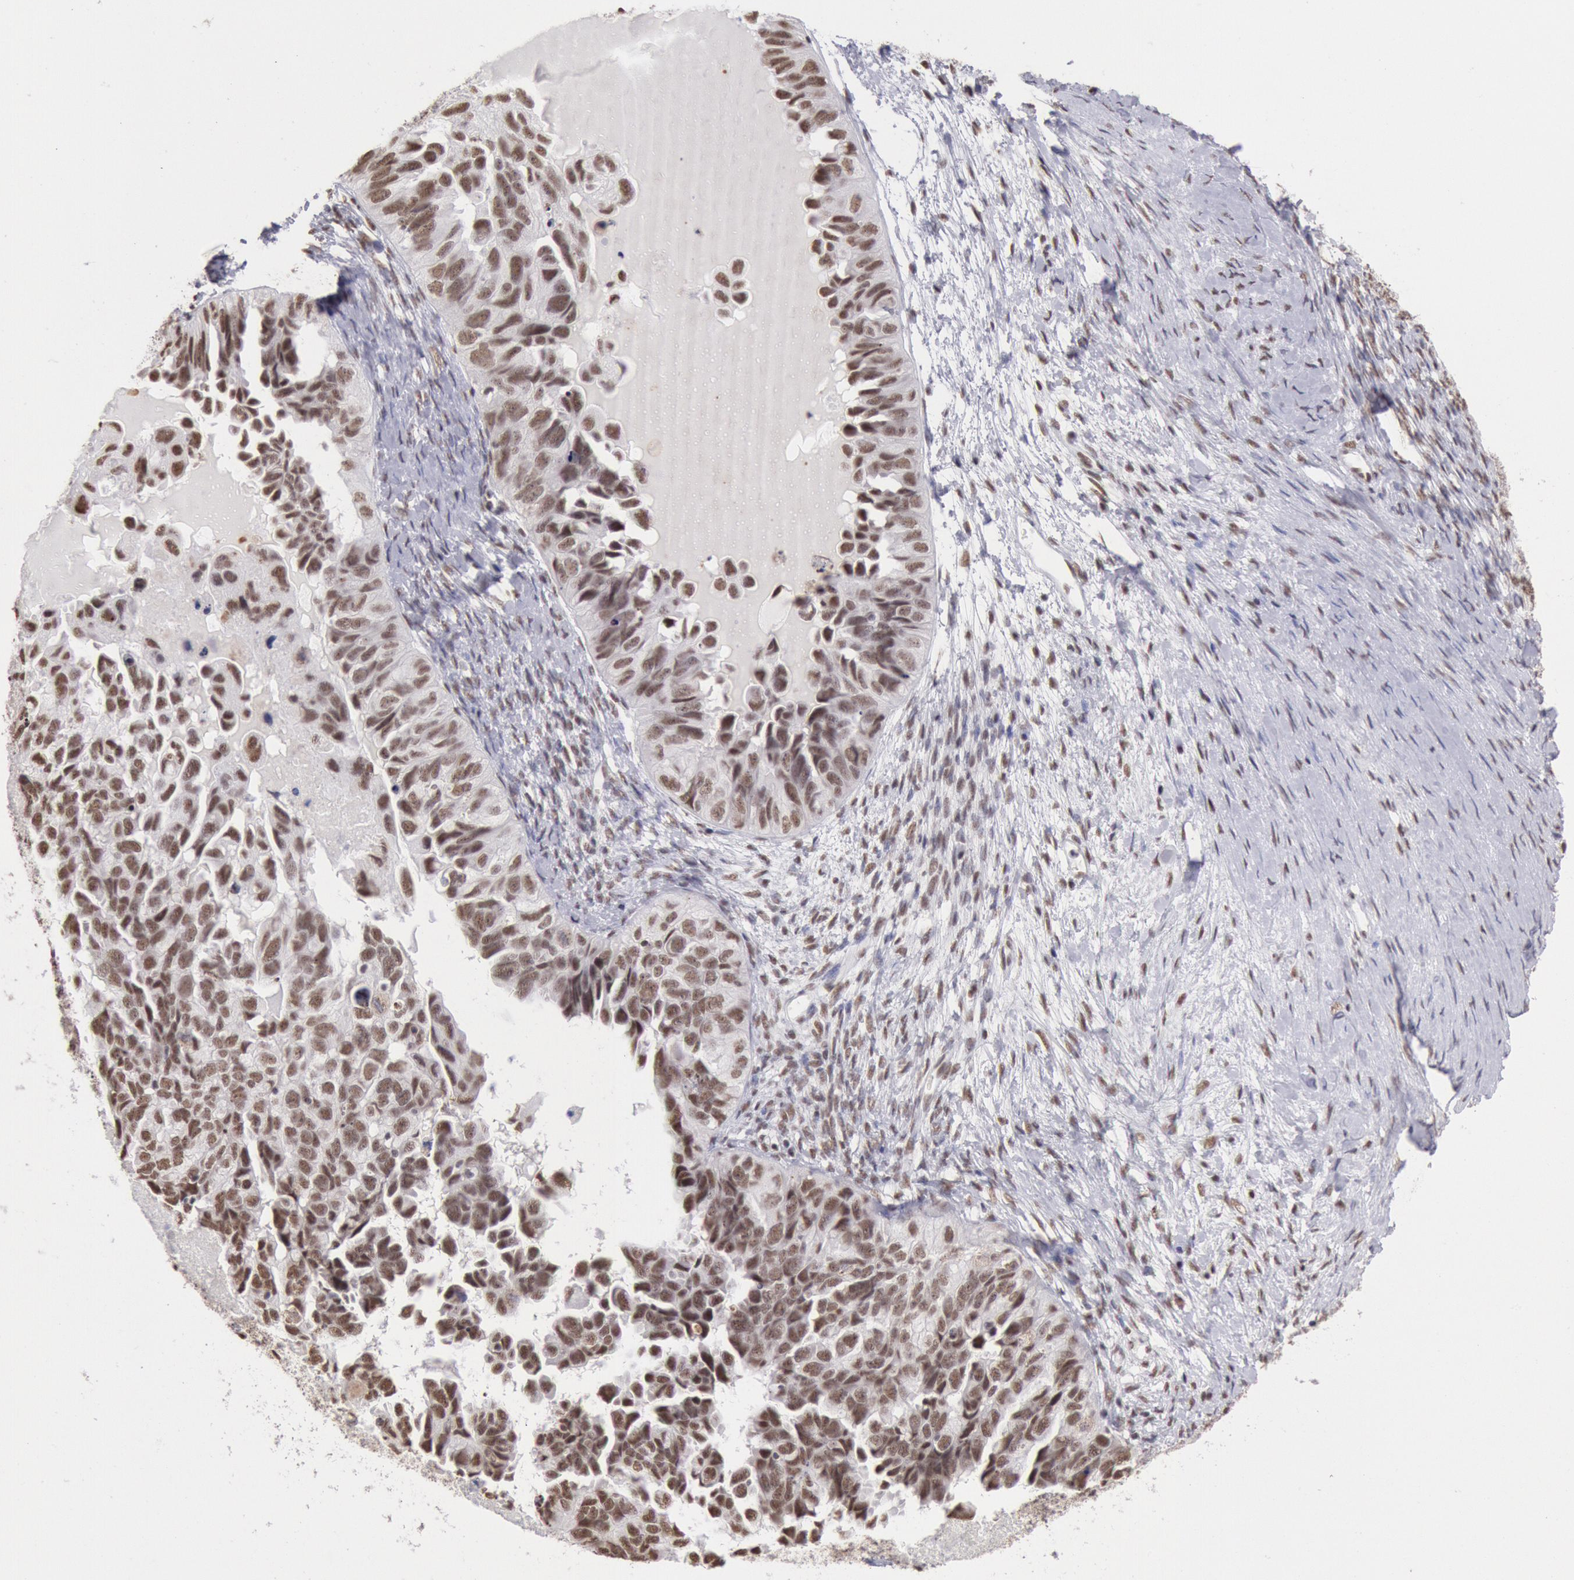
{"staining": {"intensity": "moderate", "quantity": ">75%", "location": "nuclear"}, "tissue": "ovarian cancer", "cell_type": "Tumor cells", "image_type": "cancer", "snomed": [{"axis": "morphology", "description": "Cystadenocarcinoma, serous, NOS"}, {"axis": "topography", "description": "Ovary"}], "caption": "Ovarian cancer was stained to show a protein in brown. There is medium levels of moderate nuclear staining in about >75% of tumor cells.", "gene": "SNRPD3", "patient": {"sex": "female", "age": 82}}